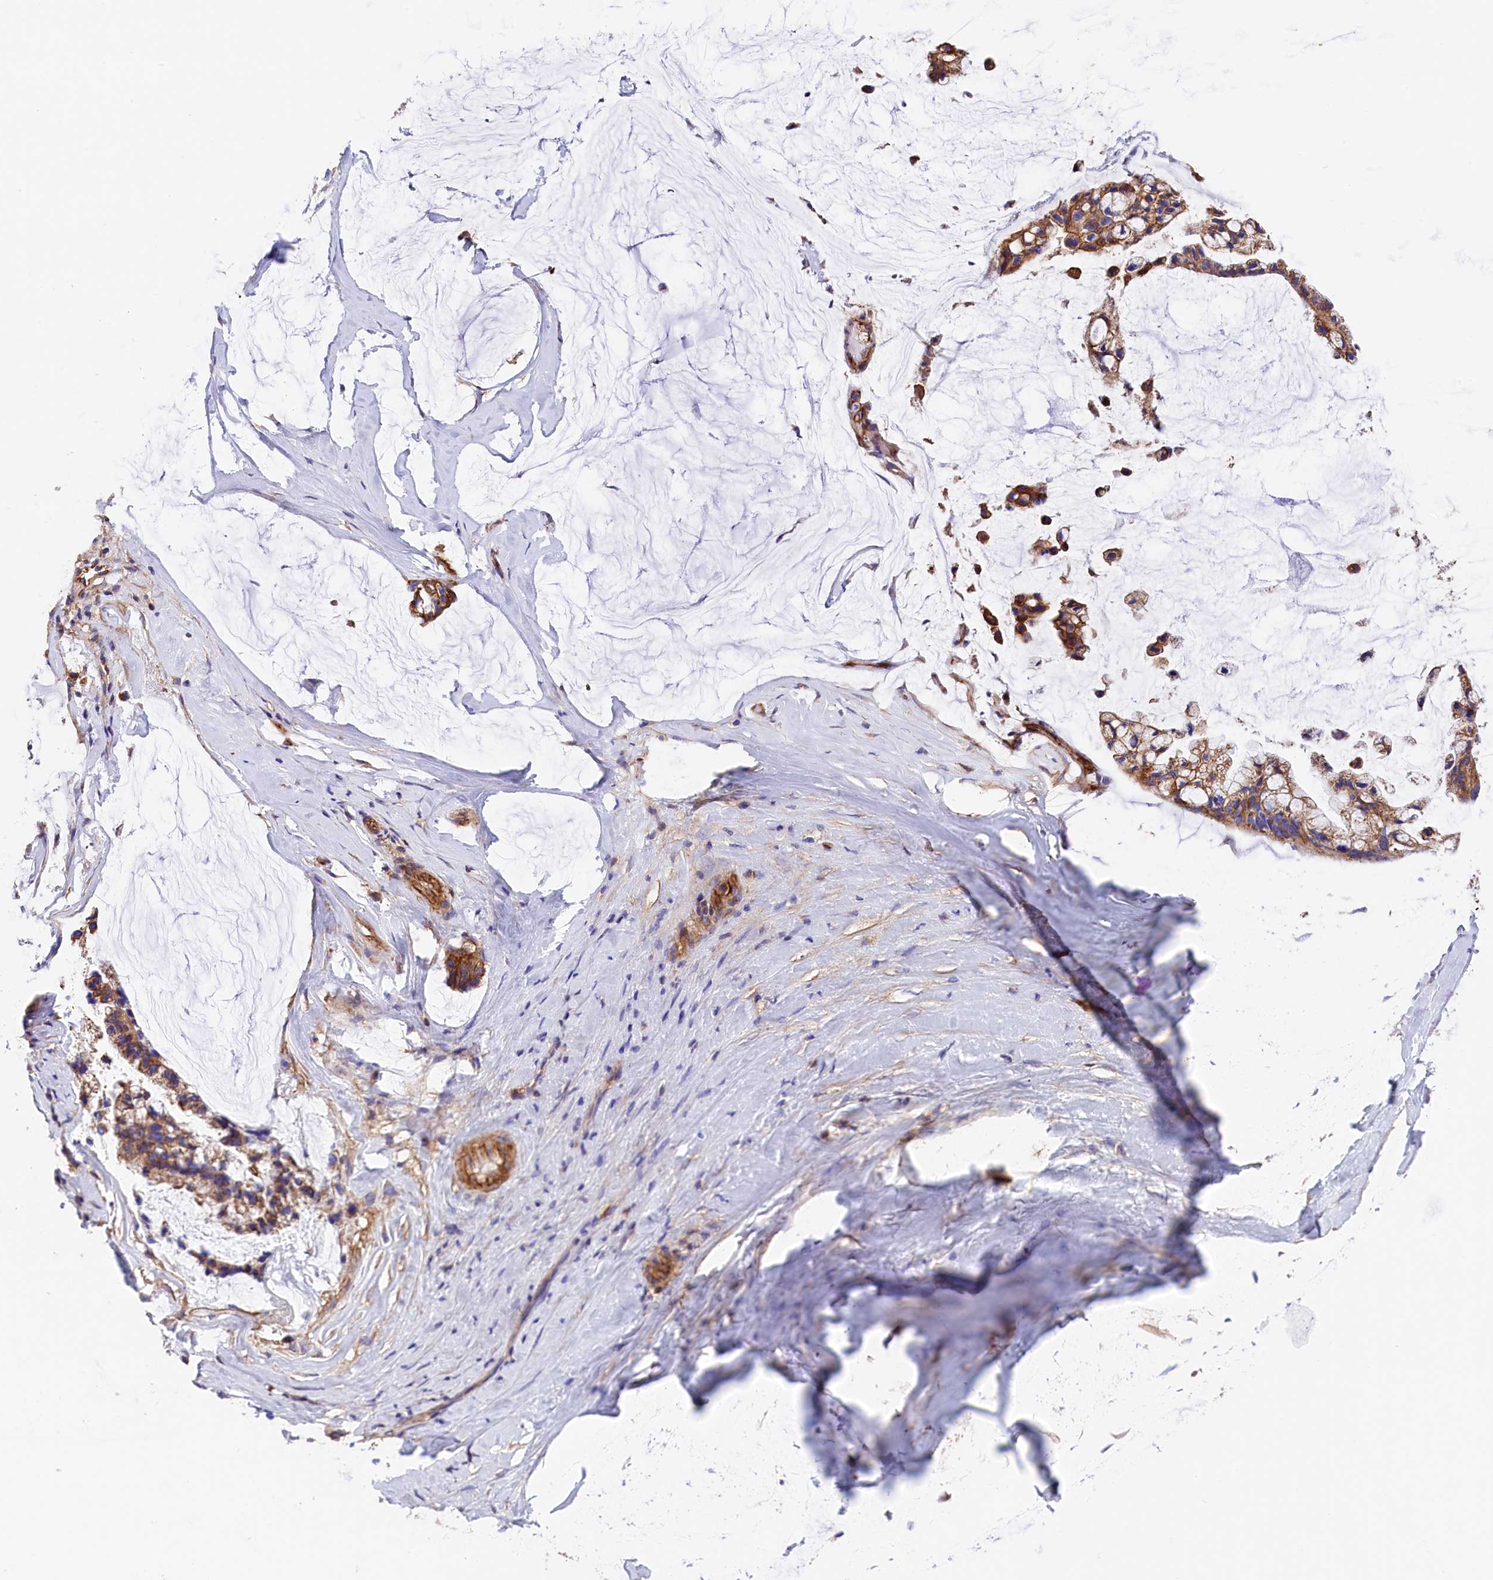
{"staining": {"intensity": "strong", "quantity": ">75%", "location": "cytoplasmic/membranous"}, "tissue": "ovarian cancer", "cell_type": "Tumor cells", "image_type": "cancer", "snomed": [{"axis": "morphology", "description": "Cystadenocarcinoma, mucinous, NOS"}, {"axis": "topography", "description": "Ovary"}], "caption": "A high-resolution image shows immunohistochemistry staining of ovarian mucinous cystadenocarcinoma, which displays strong cytoplasmic/membranous expression in about >75% of tumor cells.", "gene": "ATP2B4", "patient": {"sex": "female", "age": 39}}